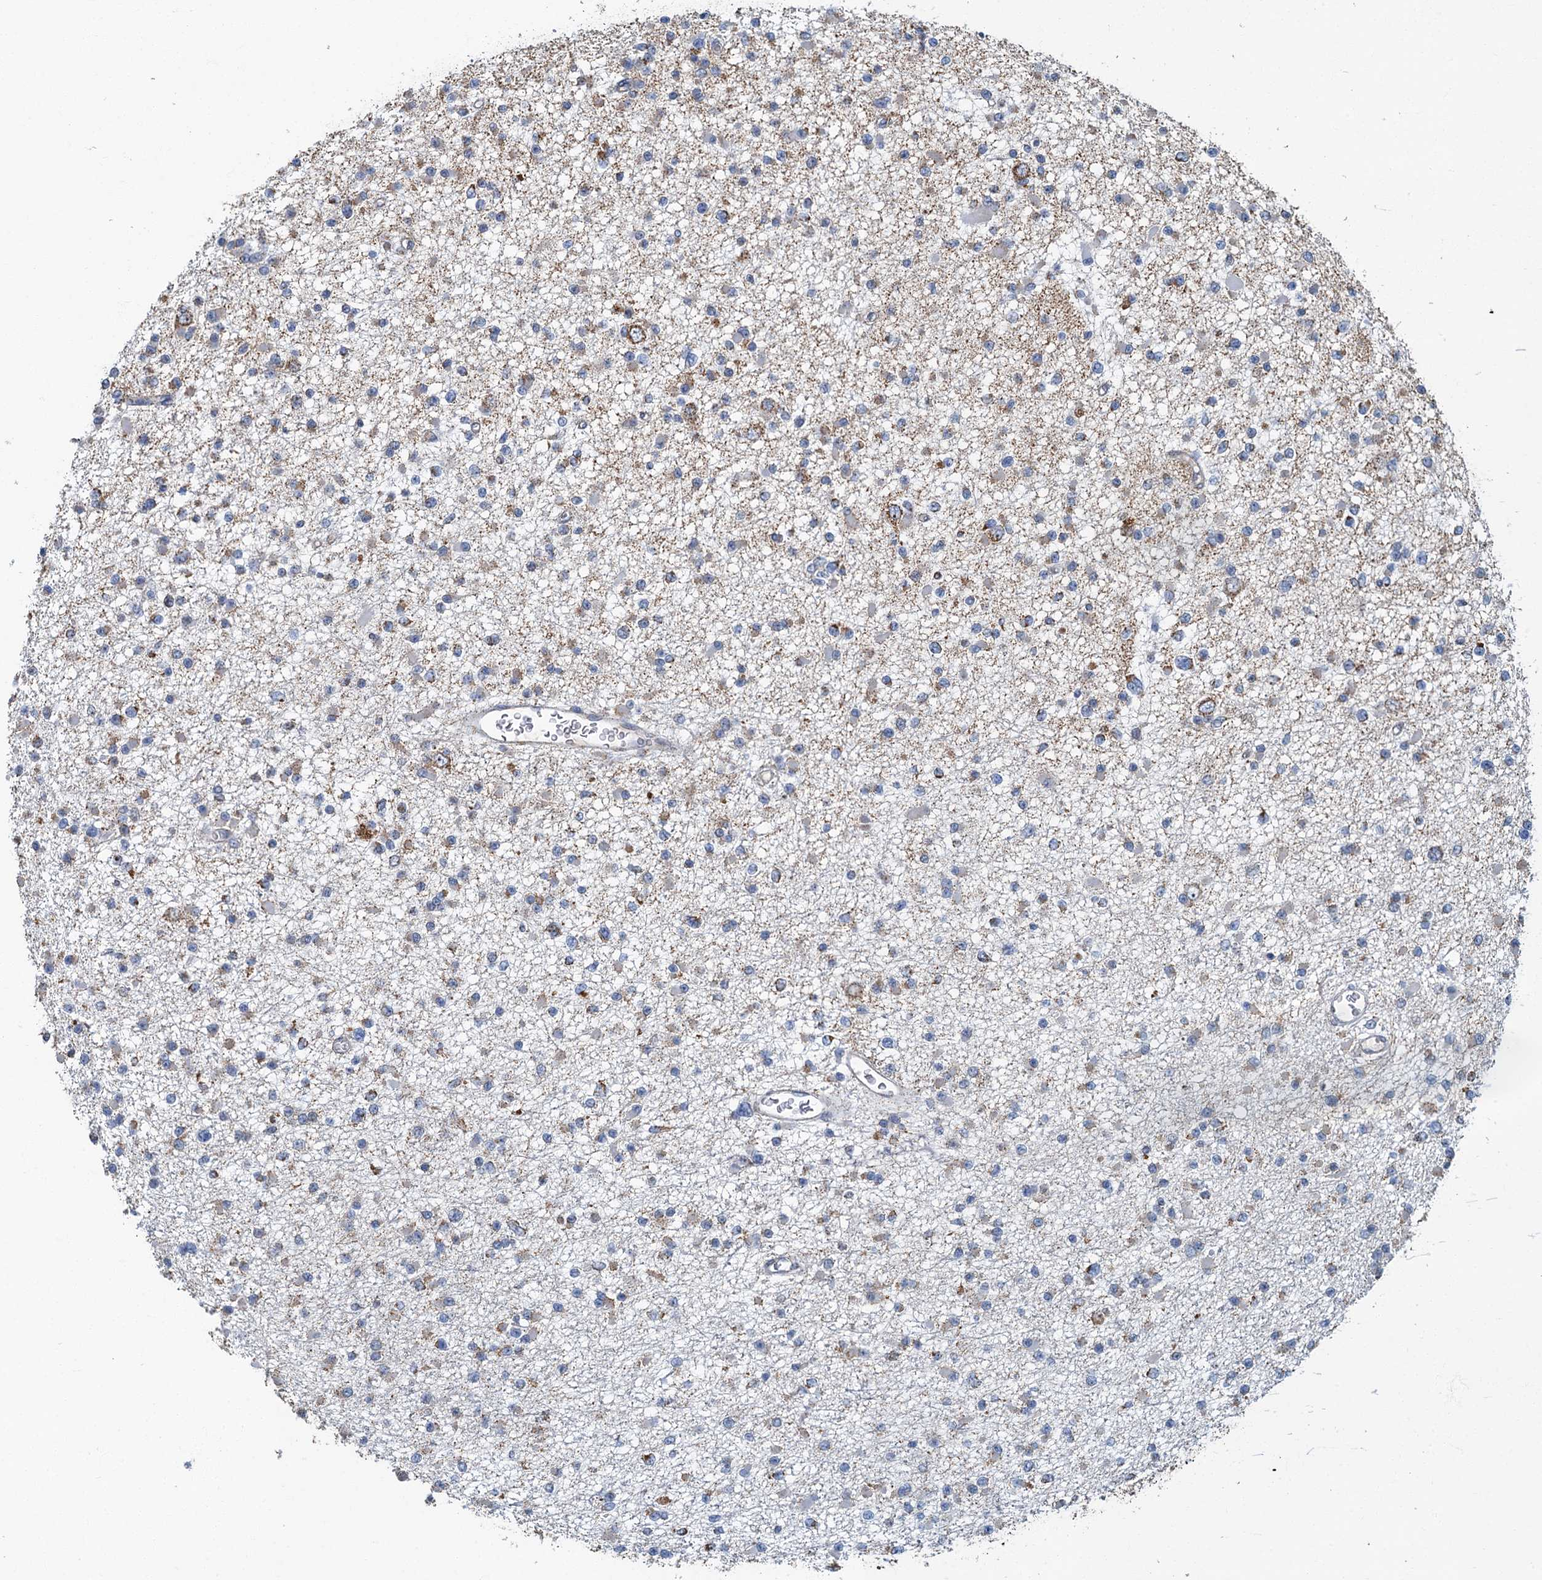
{"staining": {"intensity": "weak", "quantity": "<25%", "location": "cytoplasmic/membranous"}, "tissue": "glioma", "cell_type": "Tumor cells", "image_type": "cancer", "snomed": [{"axis": "morphology", "description": "Glioma, malignant, Low grade"}, {"axis": "topography", "description": "Brain"}], "caption": "Immunohistochemistry (IHC) micrograph of glioma stained for a protein (brown), which displays no expression in tumor cells.", "gene": "RAD9B", "patient": {"sex": "female", "age": 22}}